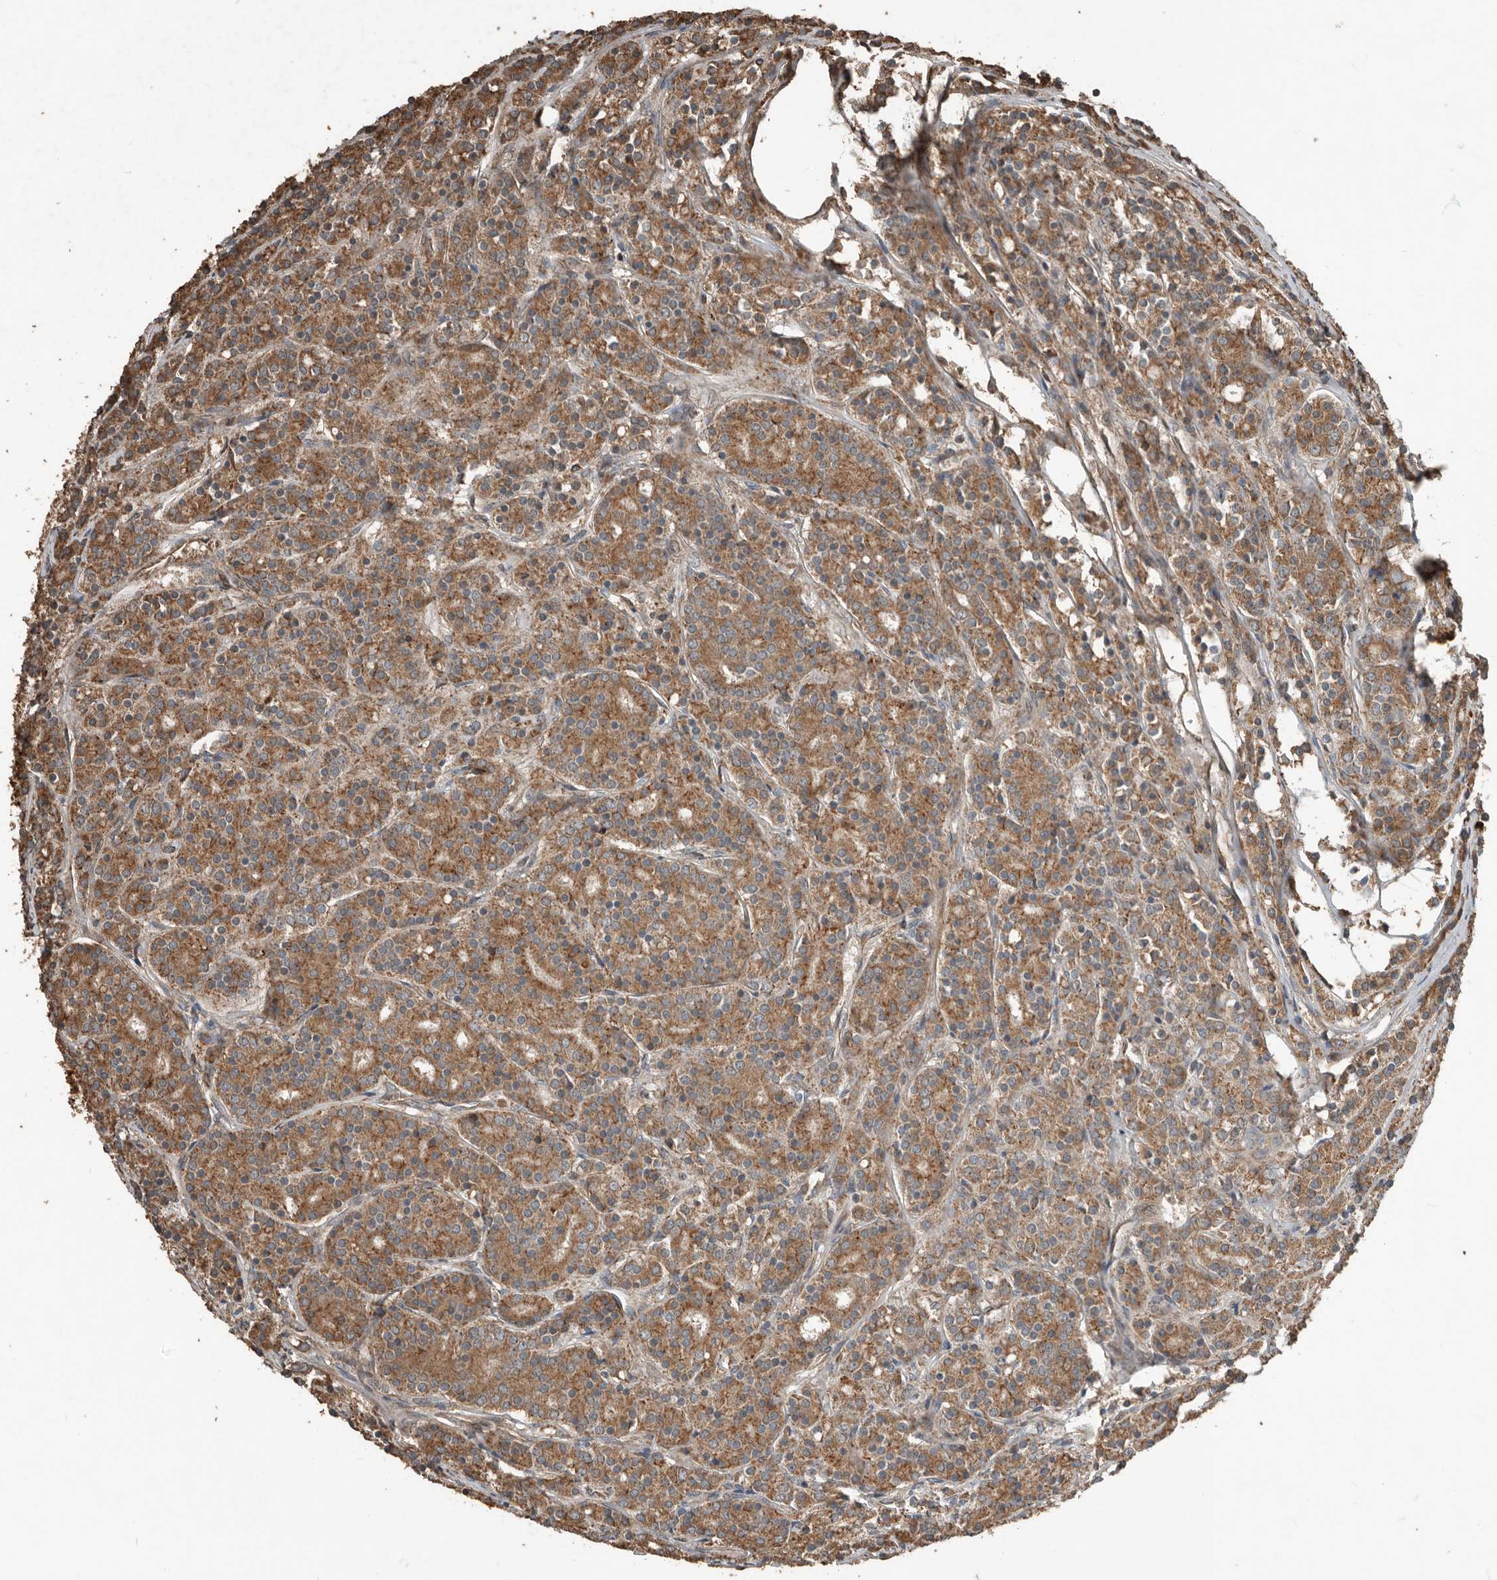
{"staining": {"intensity": "moderate", "quantity": ">75%", "location": "cytoplasmic/membranous"}, "tissue": "prostate cancer", "cell_type": "Tumor cells", "image_type": "cancer", "snomed": [{"axis": "morphology", "description": "Adenocarcinoma, High grade"}, {"axis": "topography", "description": "Prostate"}], "caption": "Protein expression analysis of prostate cancer (high-grade adenocarcinoma) reveals moderate cytoplasmic/membranous expression in approximately >75% of tumor cells.", "gene": "RNF207", "patient": {"sex": "male", "age": 62}}